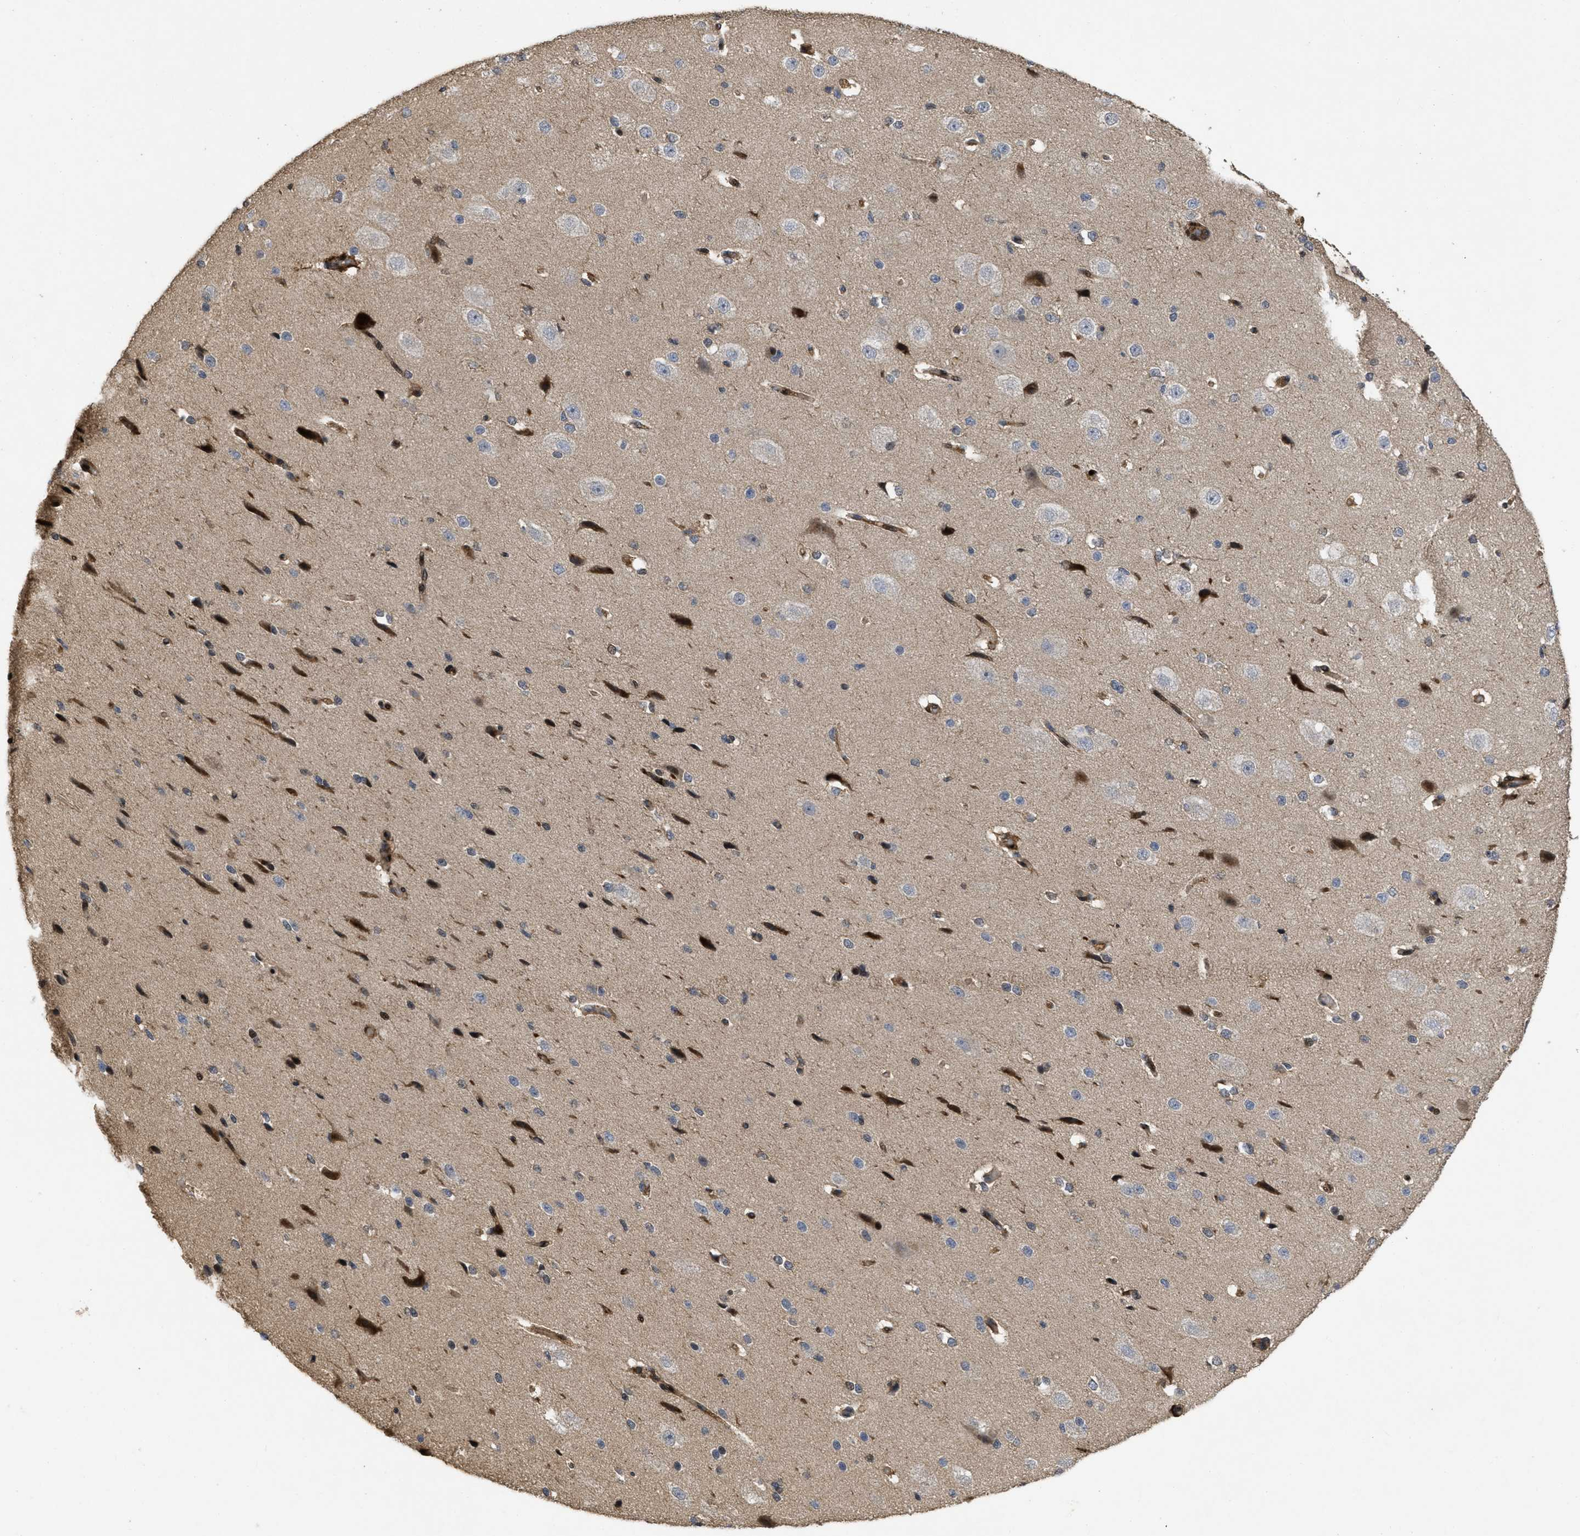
{"staining": {"intensity": "moderate", "quantity": "25%-75%", "location": "cytoplasmic/membranous,nuclear"}, "tissue": "cerebral cortex", "cell_type": "Endothelial cells", "image_type": "normal", "snomed": [{"axis": "morphology", "description": "Normal tissue, NOS"}, {"axis": "morphology", "description": "Developmental malformation"}, {"axis": "topography", "description": "Cerebral cortex"}], "caption": "Cerebral cortex stained for a protein demonstrates moderate cytoplasmic/membranous,nuclear positivity in endothelial cells. The staining was performed using DAB, with brown indicating positive protein expression. Nuclei are stained blue with hematoxylin.", "gene": "CBR3", "patient": {"sex": "female", "age": 30}}